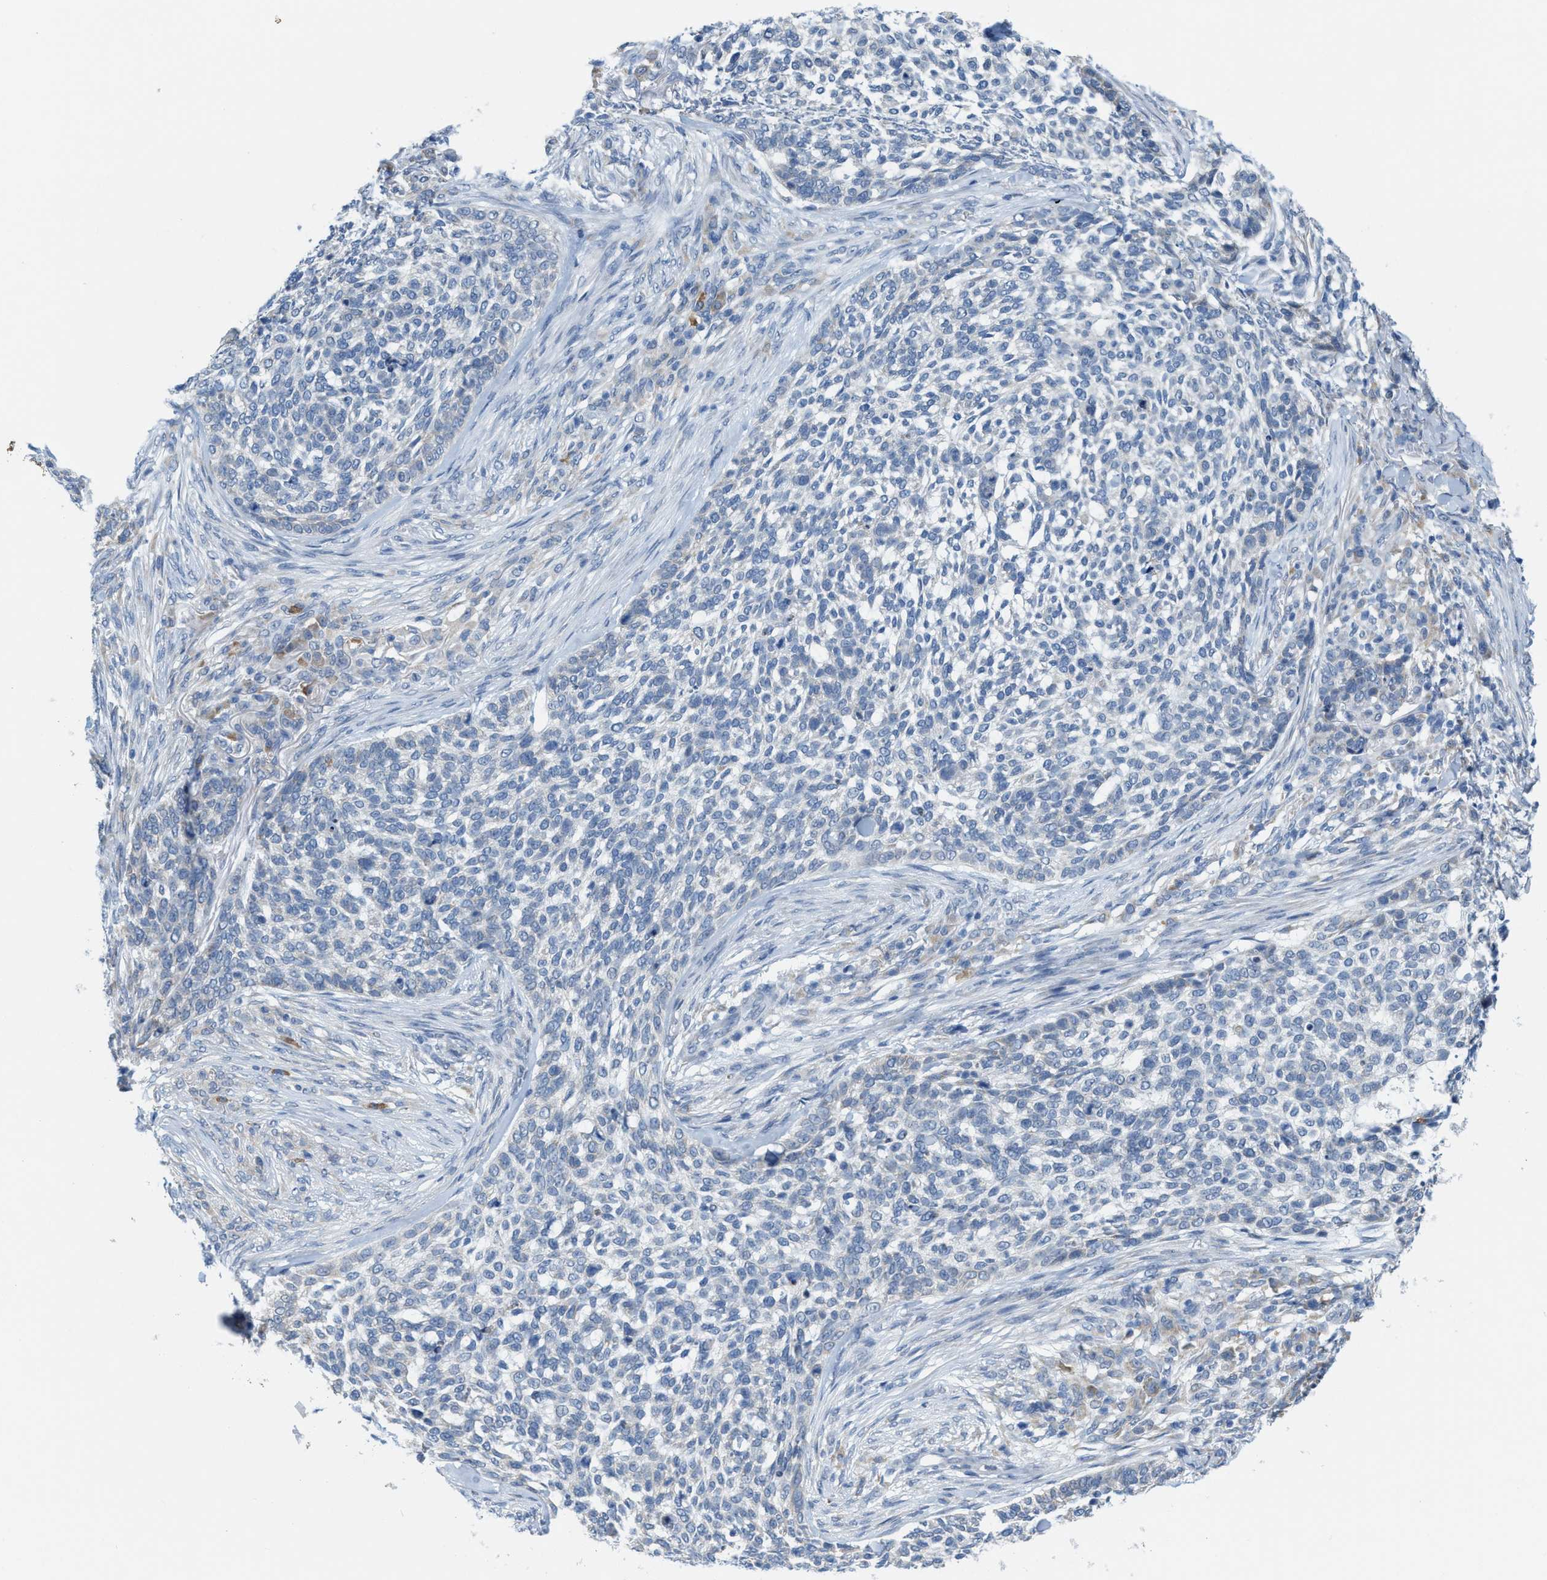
{"staining": {"intensity": "negative", "quantity": "none", "location": "none"}, "tissue": "skin cancer", "cell_type": "Tumor cells", "image_type": "cancer", "snomed": [{"axis": "morphology", "description": "Basal cell carcinoma"}, {"axis": "topography", "description": "Skin"}], "caption": "Tumor cells show no significant protein staining in skin cancer. (DAB (3,3'-diaminobenzidine) immunohistochemistry (IHC), high magnification).", "gene": "KIFC3", "patient": {"sex": "female", "age": 64}}